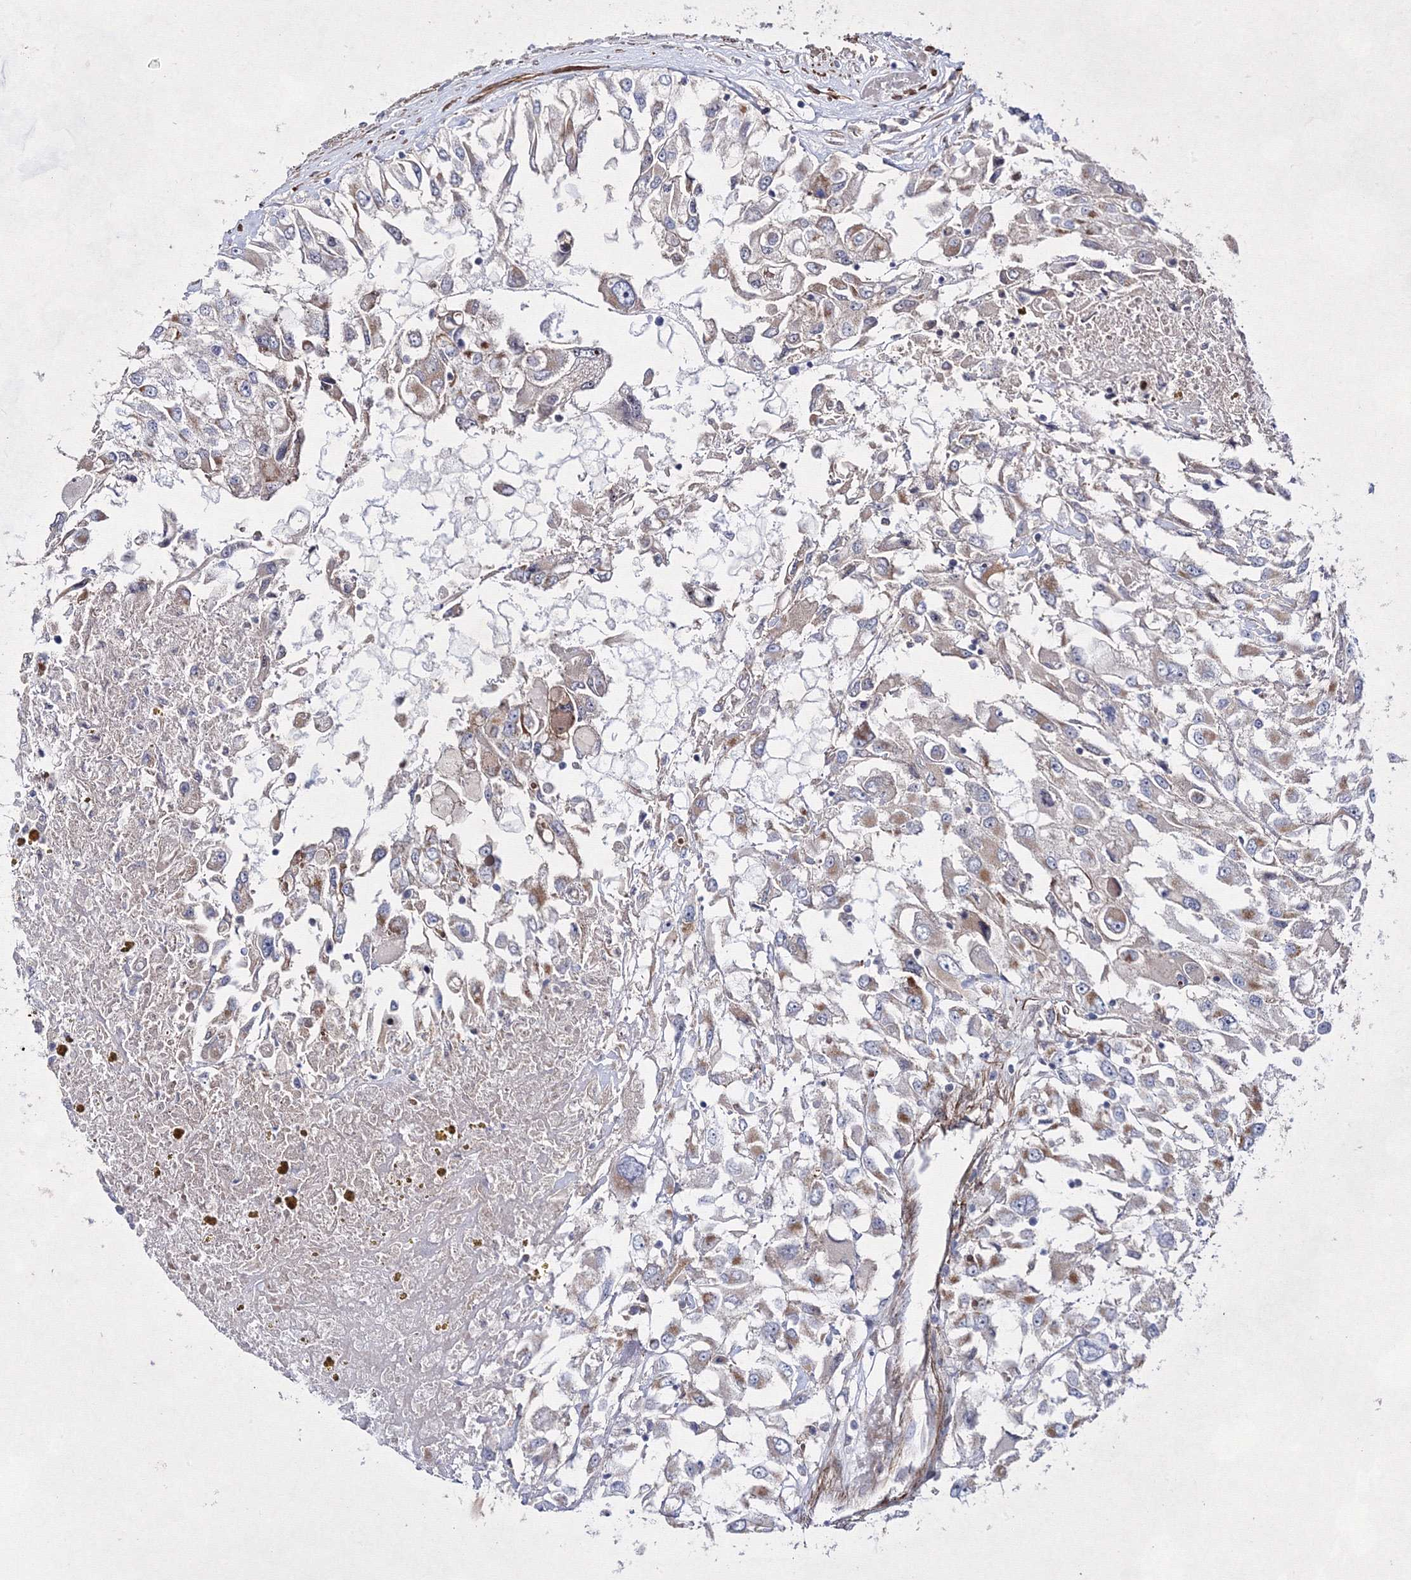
{"staining": {"intensity": "negative", "quantity": "none", "location": "none"}, "tissue": "renal cancer", "cell_type": "Tumor cells", "image_type": "cancer", "snomed": [{"axis": "morphology", "description": "Adenocarcinoma, NOS"}, {"axis": "topography", "description": "Kidney"}], "caption": "Immunohistochemistry micrograph of neoplastic tissue: human adenocarcinoma (renal) stained with DAB shows no significant protein staining in tumor cells.", "gene": "GFM1", "patient": {"sex": "female", "age": 52}}